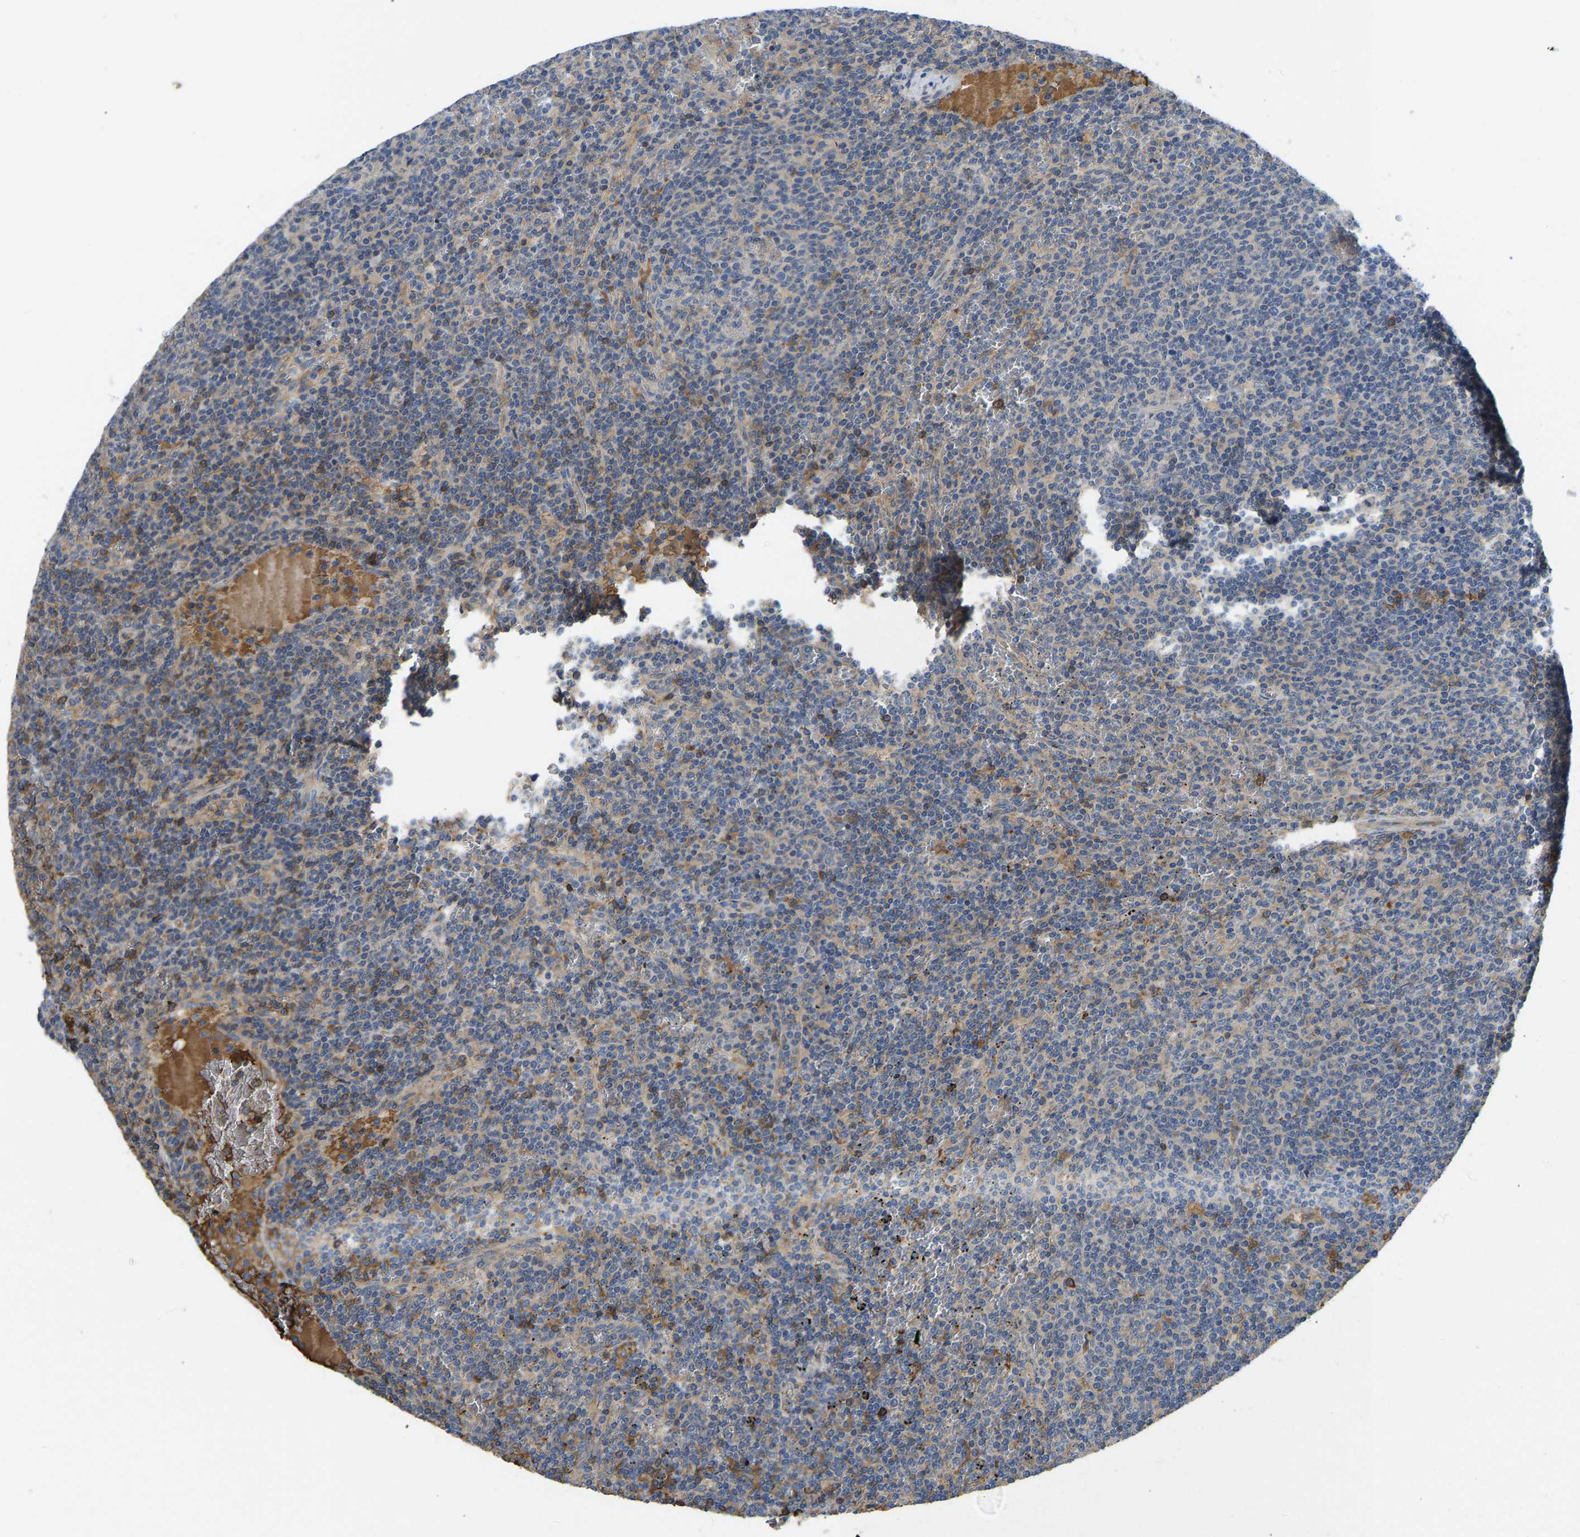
{"staining": {"intensity": "moderate", "quantity": "<25%", "location": "cytoplasmic/membranous"}, "tissue": "lymphoma", "cell_type": "Tumor cells", "image_type": "cancer", "snomed": [{"axis": "morphology", "description": "Malignant lymphoma, non-Hodgkin's type, Low grade"}, {"axis": "topography", "description": "Spleen"}], "caption": "There is low levels of moderate cytoplasmic/membranous positivity in tumor cells of lymphoma, as demonstrated by immunohistochemical staining (brown color).", "gene": "VCPKMT", "patient": {"sex": "female", "age": 50}}